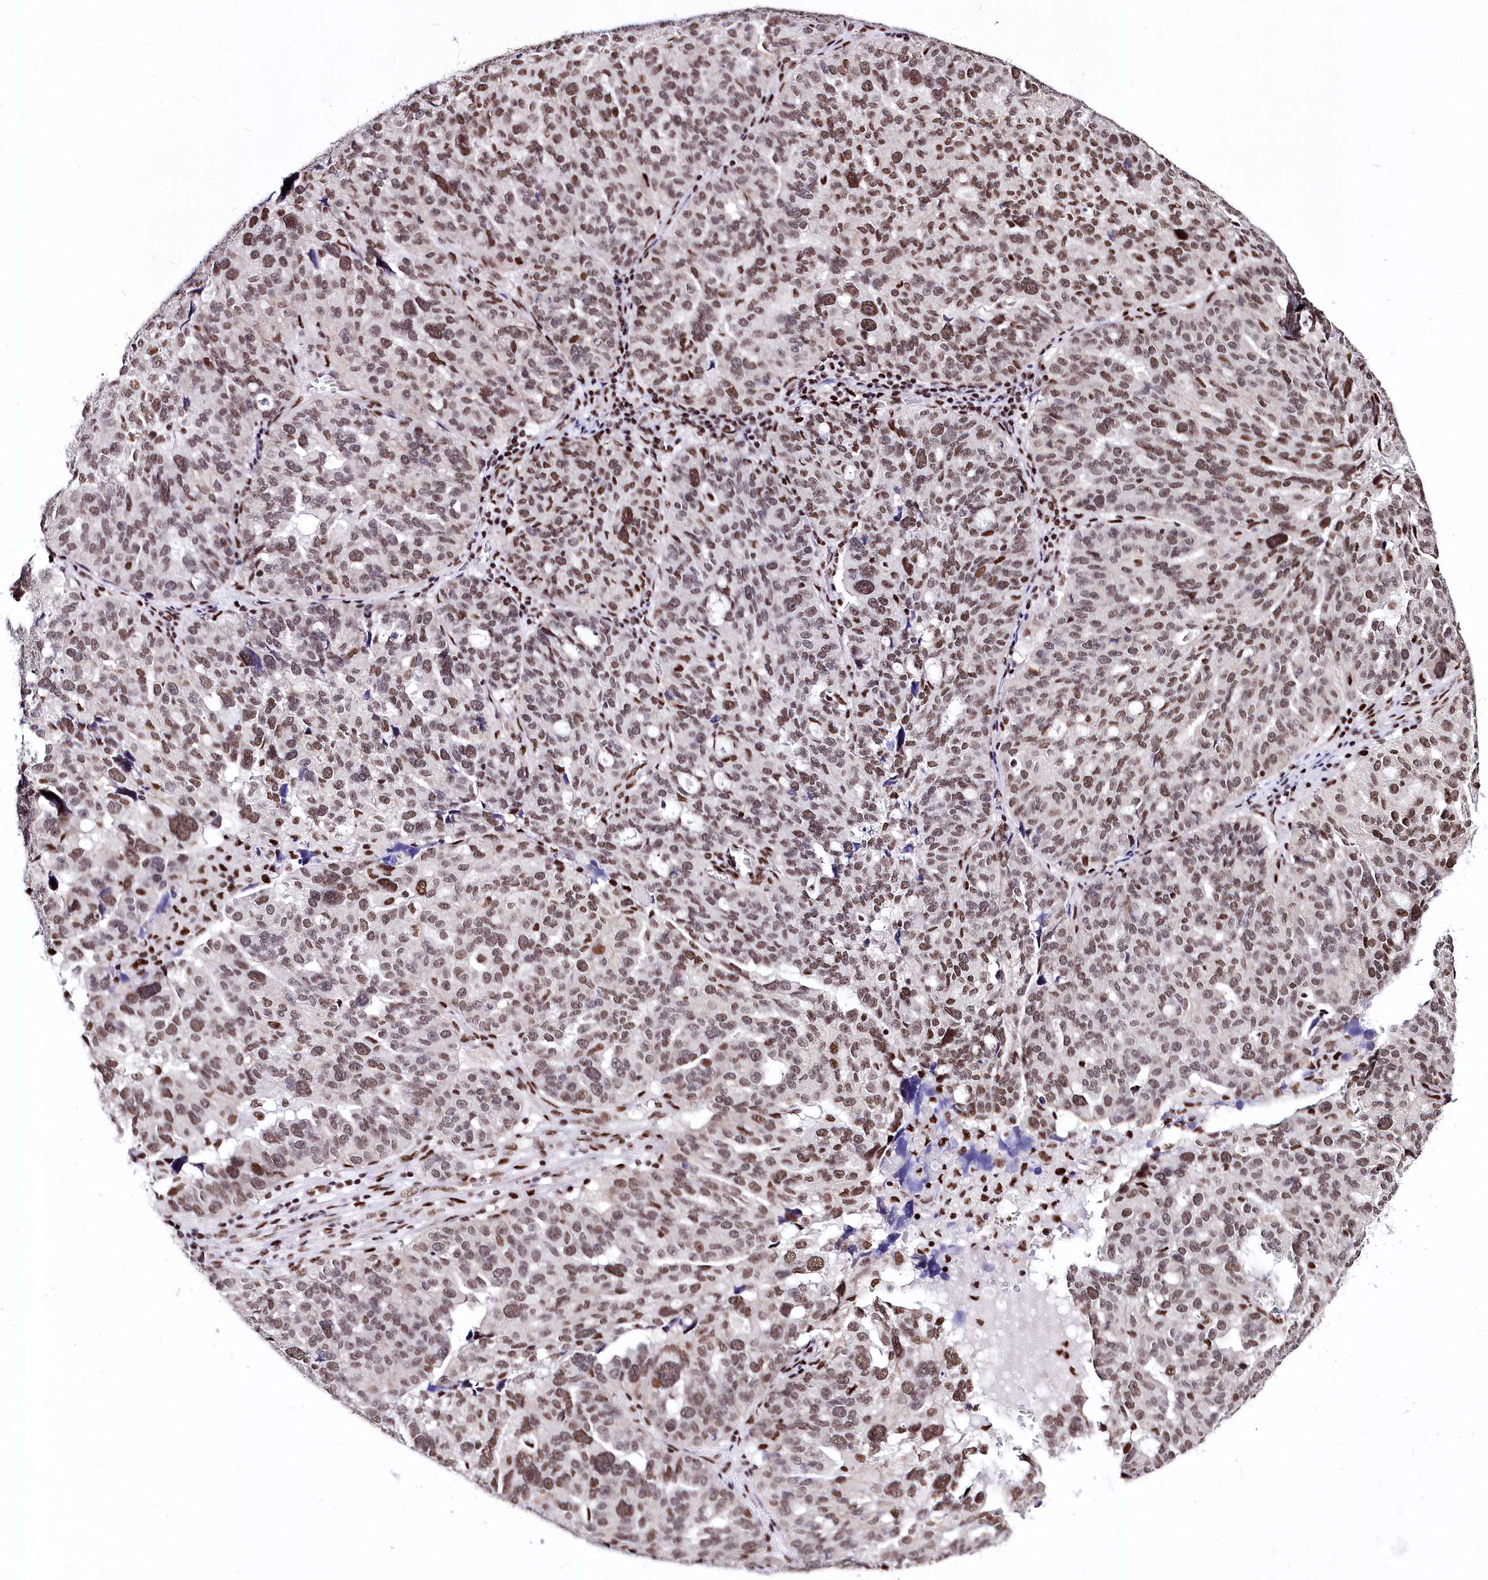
{"staining": {"intensity": "moderate", "quantity": ">75%", "location": "nuclear"}, "tissue": "ovarian cancer", "cell_type": "Tumor cells", "image_type": "cancer", "snomed": [{"axis": "morphology", "description": "Cystadenocarcinoma, serous, NOS"}, {"axis": "topography", "description": "Ovary"}], "caption": "The micrograph shows staining of ovarian cancer (serous cystadenocarcinoma), revealing moderate nuclear protein expression (brown color) within tumor cells.", "gene": "POU4F3", "patient": {"sex": "female", "age": 59}}